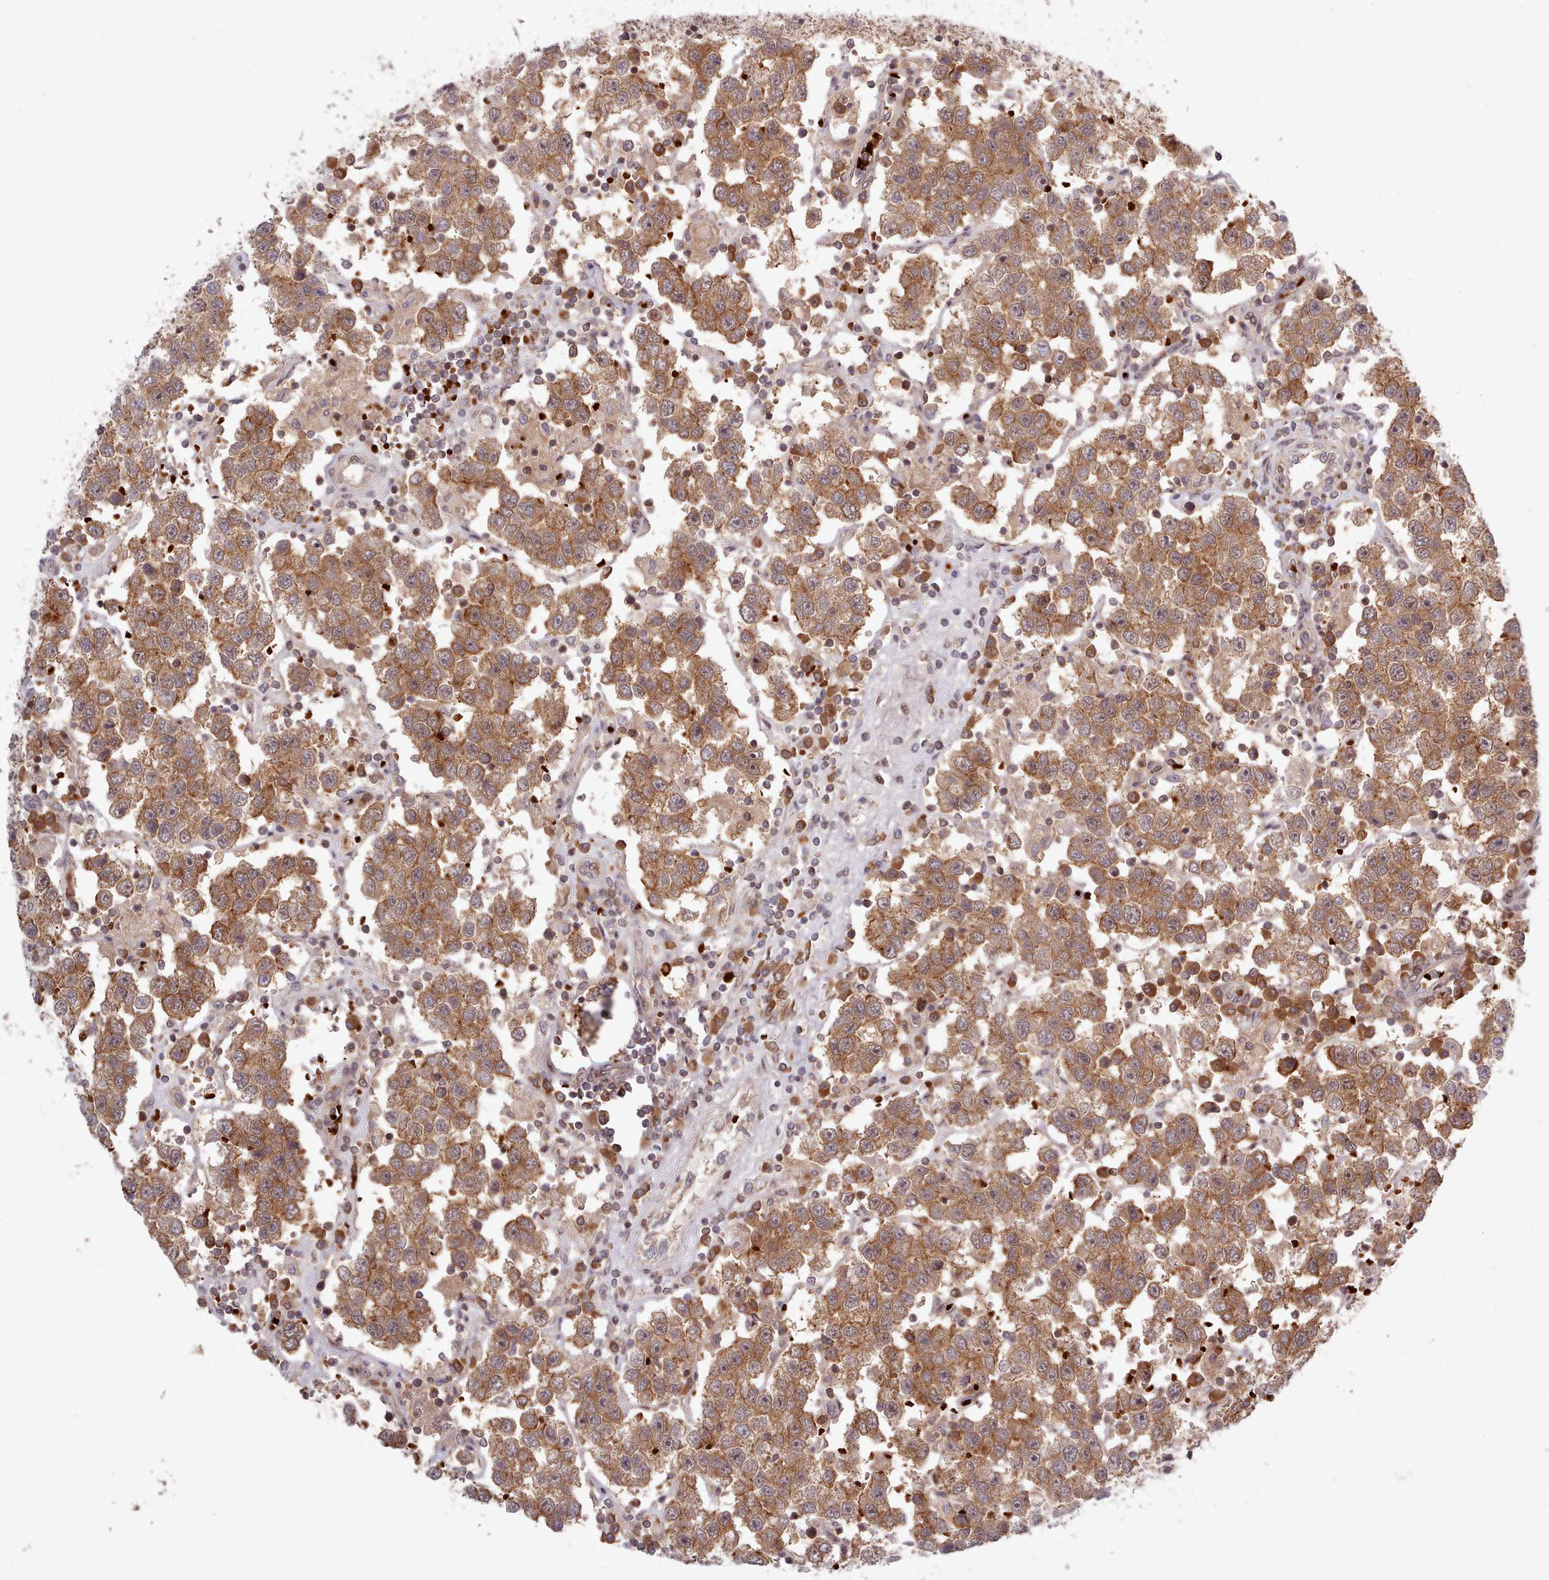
{"staining": {"intensity": "moderate", "quantity": ">75%", "location": "cytoplasmic/membranous"}, "tissue": "testis cancer", "cell_type": "Tumor cells", "image_type": "cancer", "snomed": [{"axis": "morphology", "description": "Seminoma, NOS"}, {"axis": "topography", "description": "Testis"}], "caption": "Tumor cells display medium levels of moderate cytoplasmic/membranous staining in approximately >75% of cells in testis cancer.", "gene": "UBE2G1", "patient": {"sex": "male", "age": 37}}